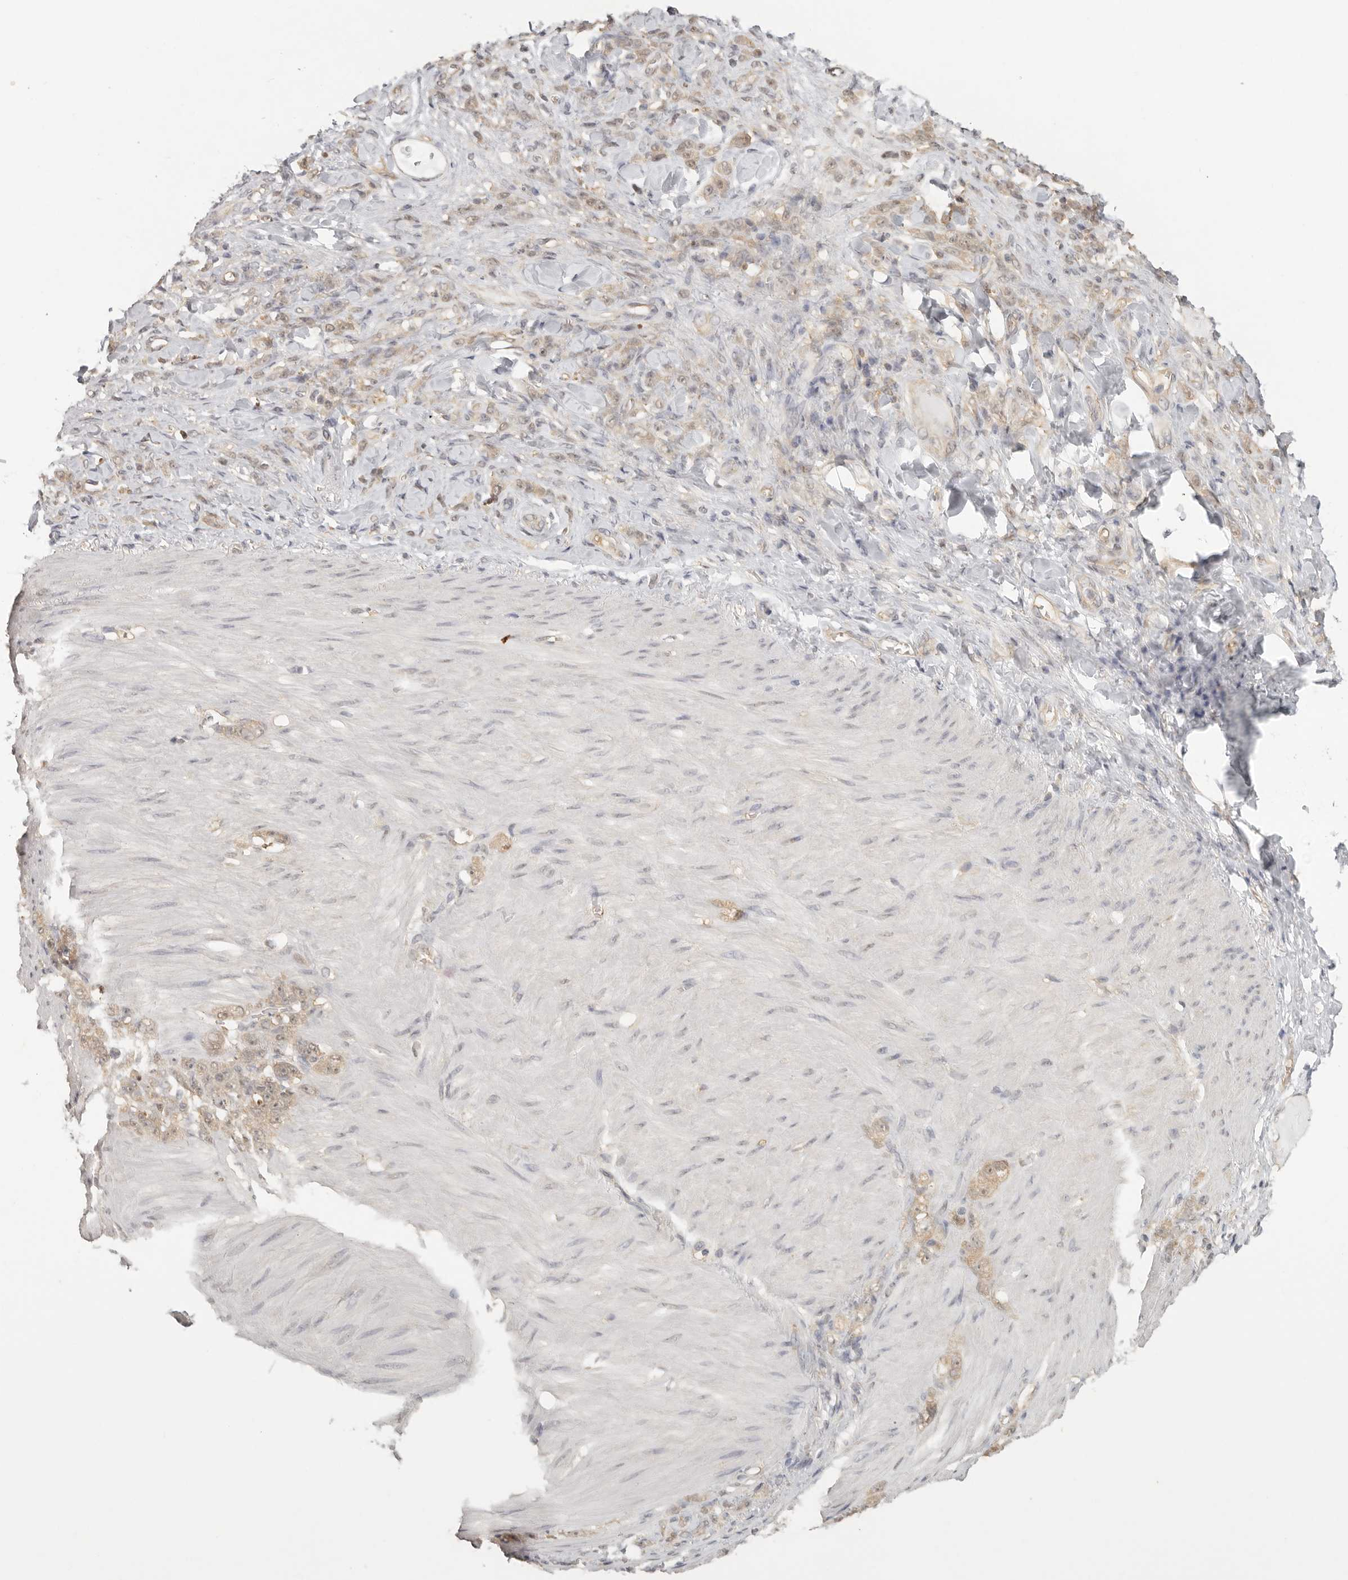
{"staining": {"intensity": "weak", "quantity": ">75%", "location": "cytoplasmic/membranous,nuclear"}, "tissue": "stomach cancer", "cell_type": "Tumor cells", "image_type": "cancer", "snomed": [{"axis": "morphology", "description": "Normal tissue, NOS"}, {"axis": "morphology", "description": "Adenocarcinoma, NOS"}, {"axis": "topography", "description": "Stomach"}], "caption": "A high-resolution image shows immunohistochemistry (IHC) staining of stomach adenocarcinoma, which displays weak cytoplasmic/membranous and nuclear staining in about >75% of tumor cells. Using DAB (brown) and hematoxylin (blue) stains, captured at high magnification using brightfield microscopy.", "gene": "PSMA5", "patient": {"sex": "male", "age": 82}}